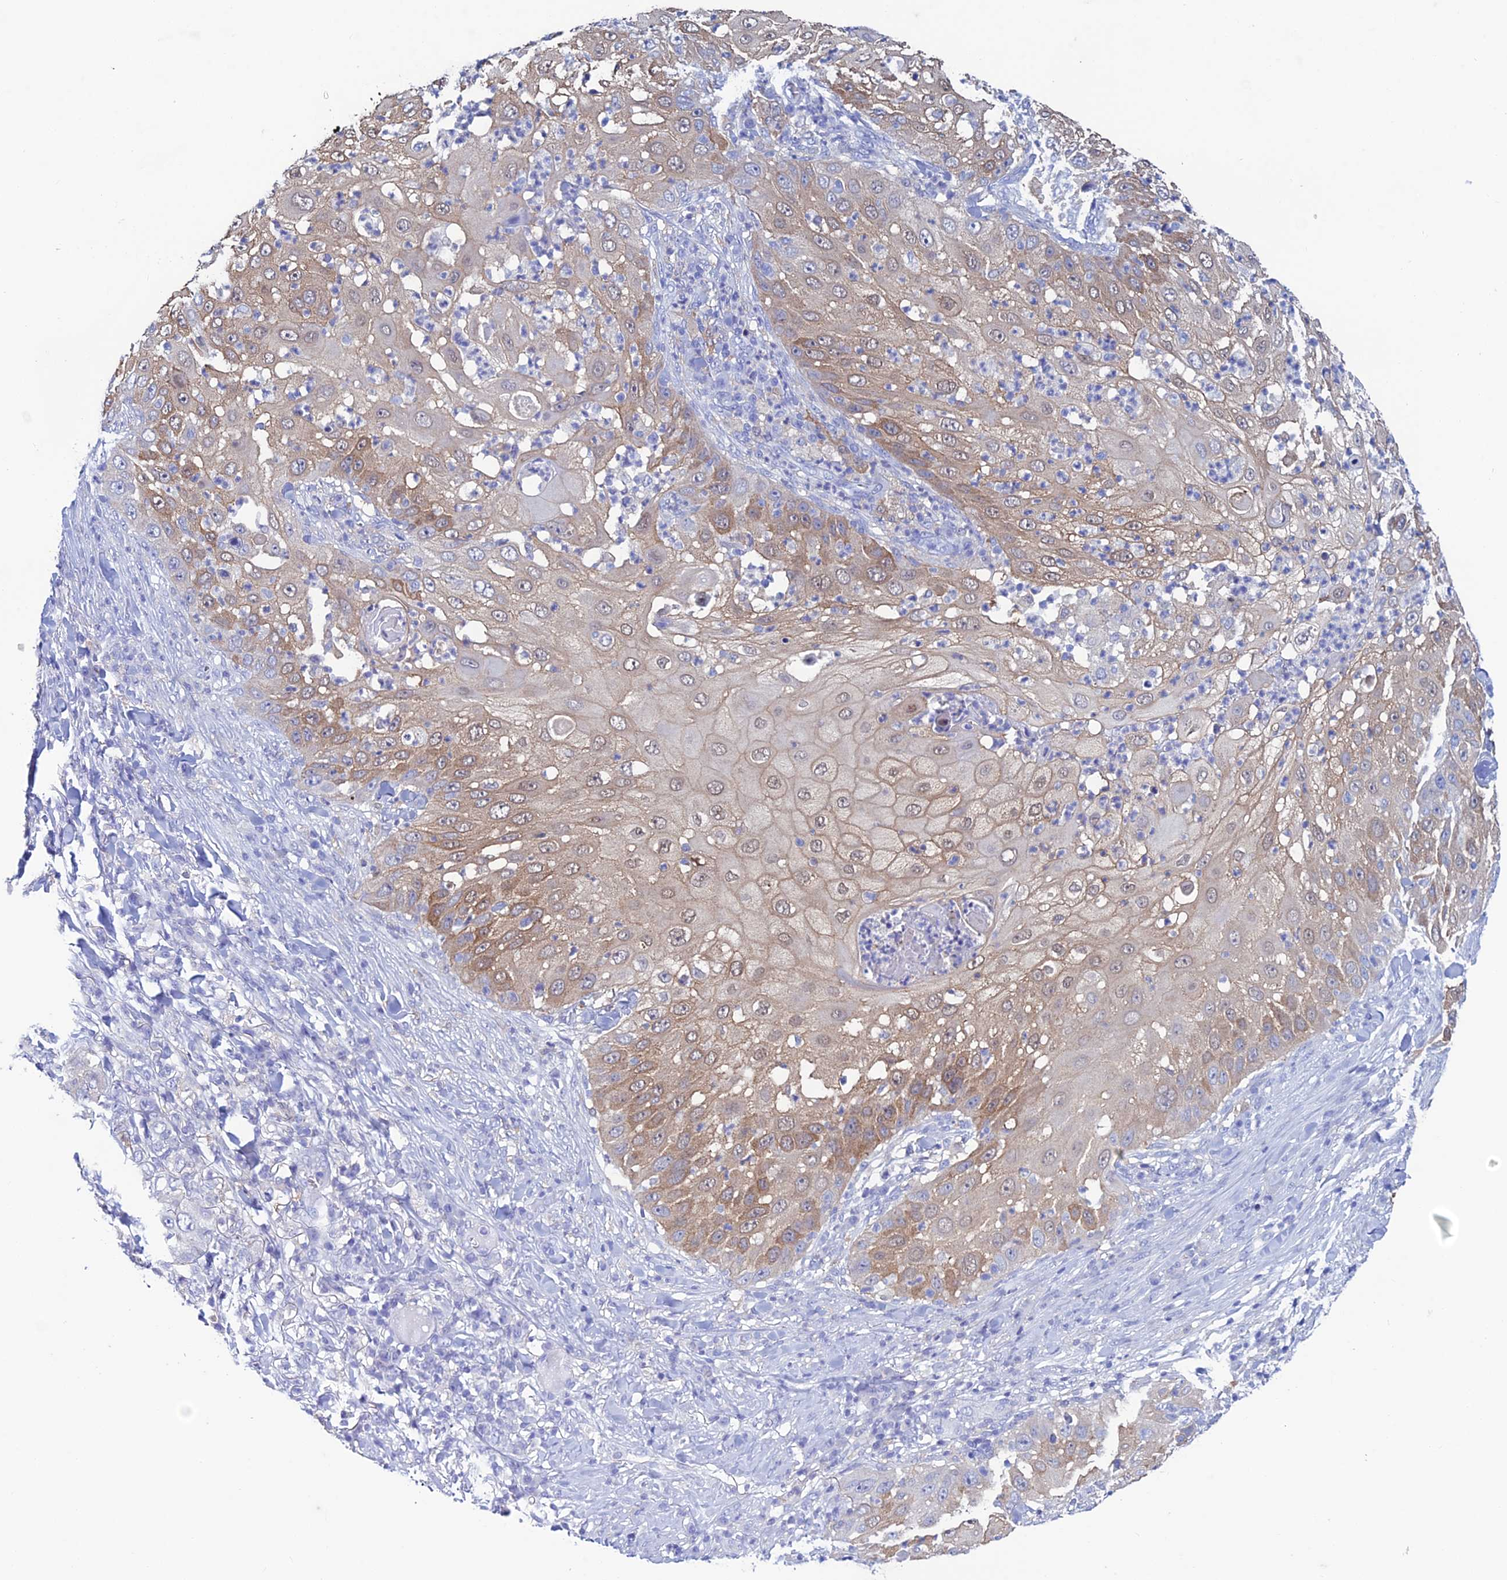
{"staining": {"intensity": "moderate", "quantity": "25%-75%", "location": "cytoplasmic/membranous,nuclear"}, "tissue": "skin cancer", "cell_type": "Tumor cells", "image_type": "cancer", "snomed": [{"axis": "morphology", "description": "Squamous cell carcinoma, NOS"}, {"axis": "topography", "description": "Skin"}], "caption": "This is an image of IHC staining of skin cancer (squamous cell carcinoma), which shows moderate positivity in the cytoplasmic/membranous and nuclear of tumor cells.", "gene": "KCNK17", "patient": {"sex": "female", "age": 44}}